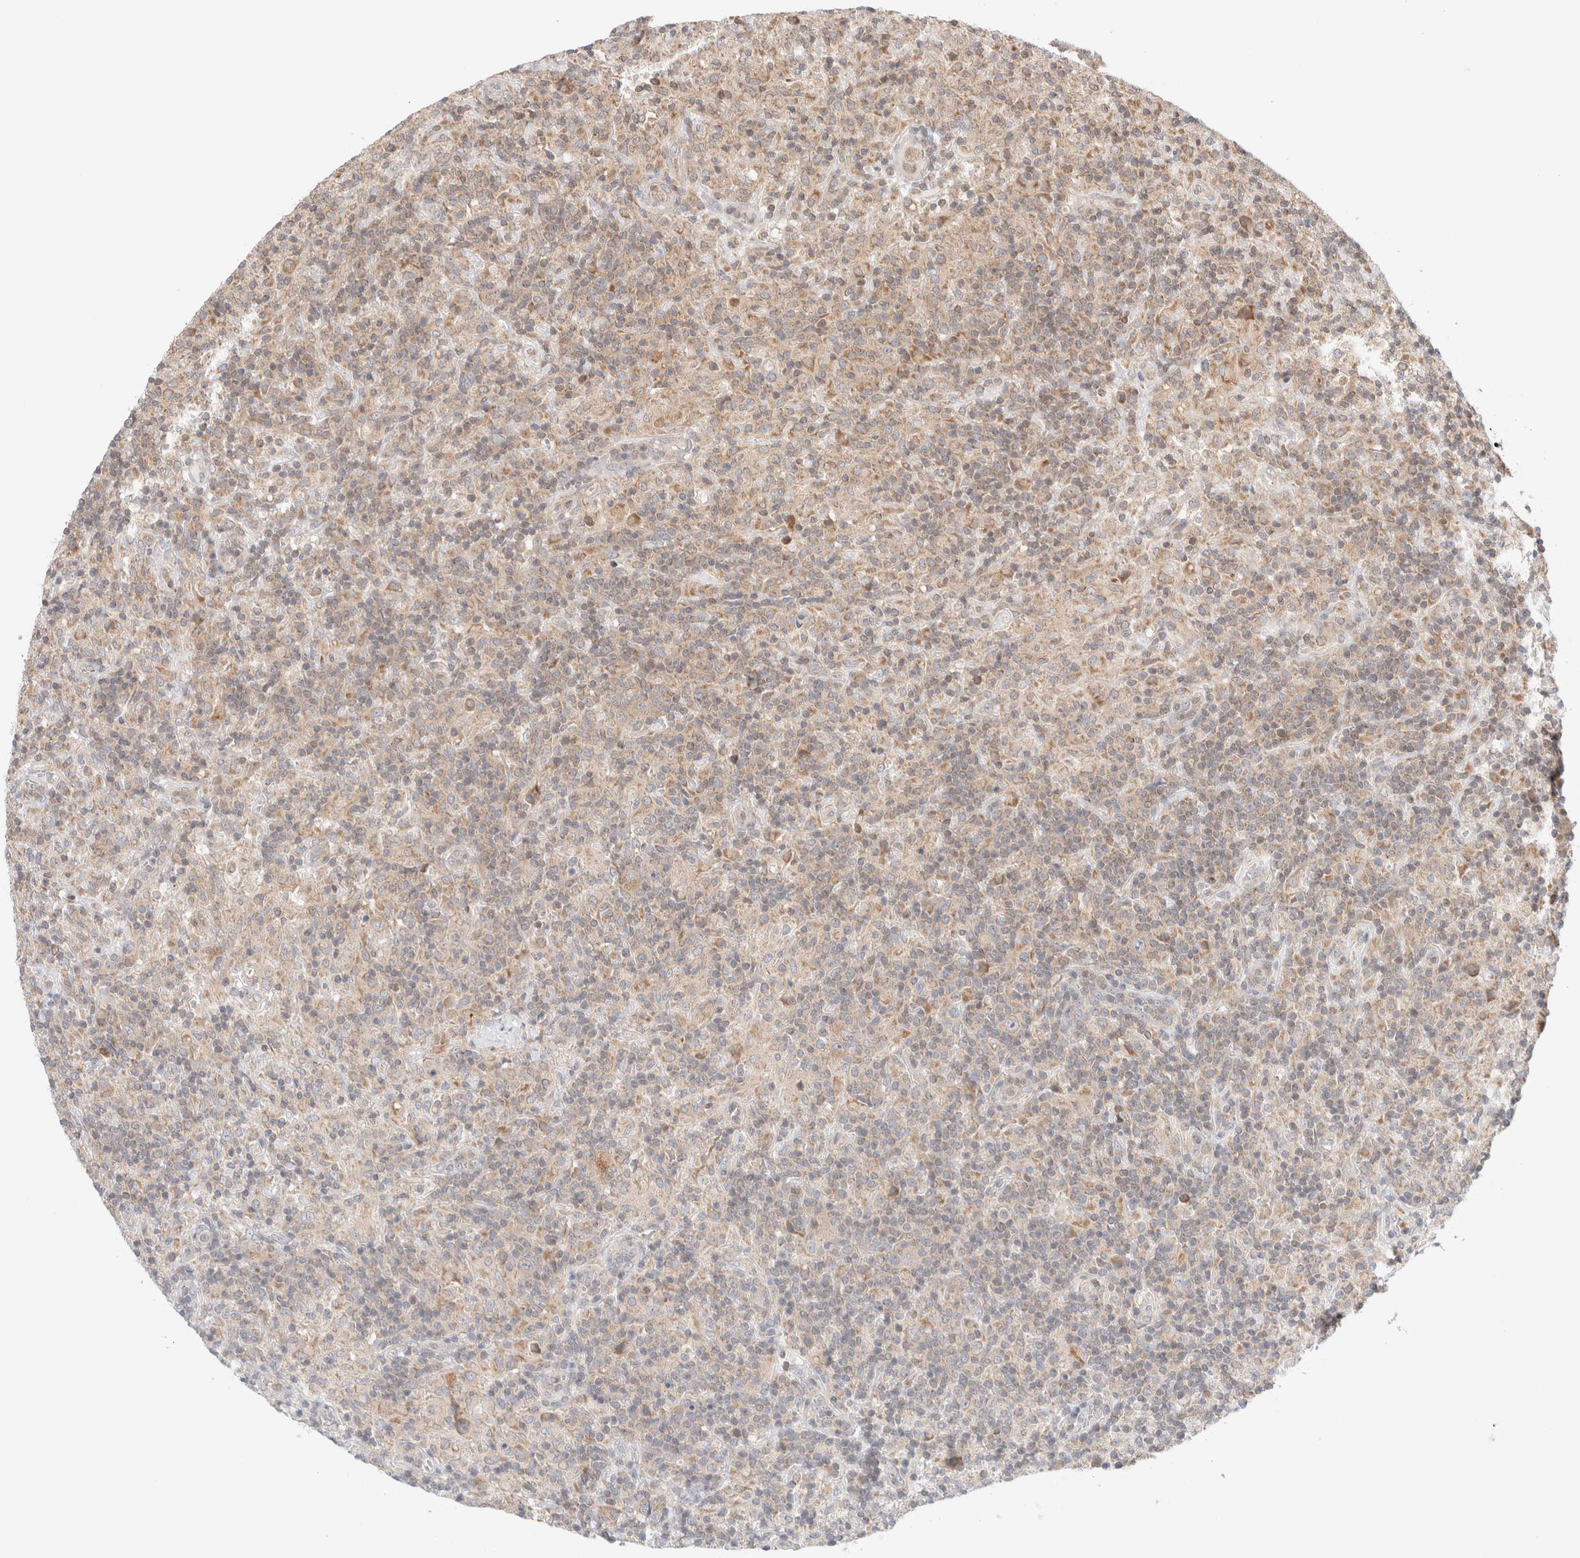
{"staining": {"intensity": "moderate", "quantity": "25%-75%", "location": "cytoplasmic/membranous"}, "tissue": "lymphoma", "cell_type": "Tumor cells", "image_type": "cancer", "snomed": [{"axis": "morphology", "description": "Hodgkin's disease, NOS"}, {"axis": "topography", "description": "Lymph node"}], "caption": "IHC of human lymphoma reveals medium levels of moderate cytoplasmic/membranous expression in about 25%-75% of tumor cells. (brown staining indicates protein expression, while blue staining denotes nuclei).", "gene": "XKR4", "patient": {"sex": "male", "age": 70}}